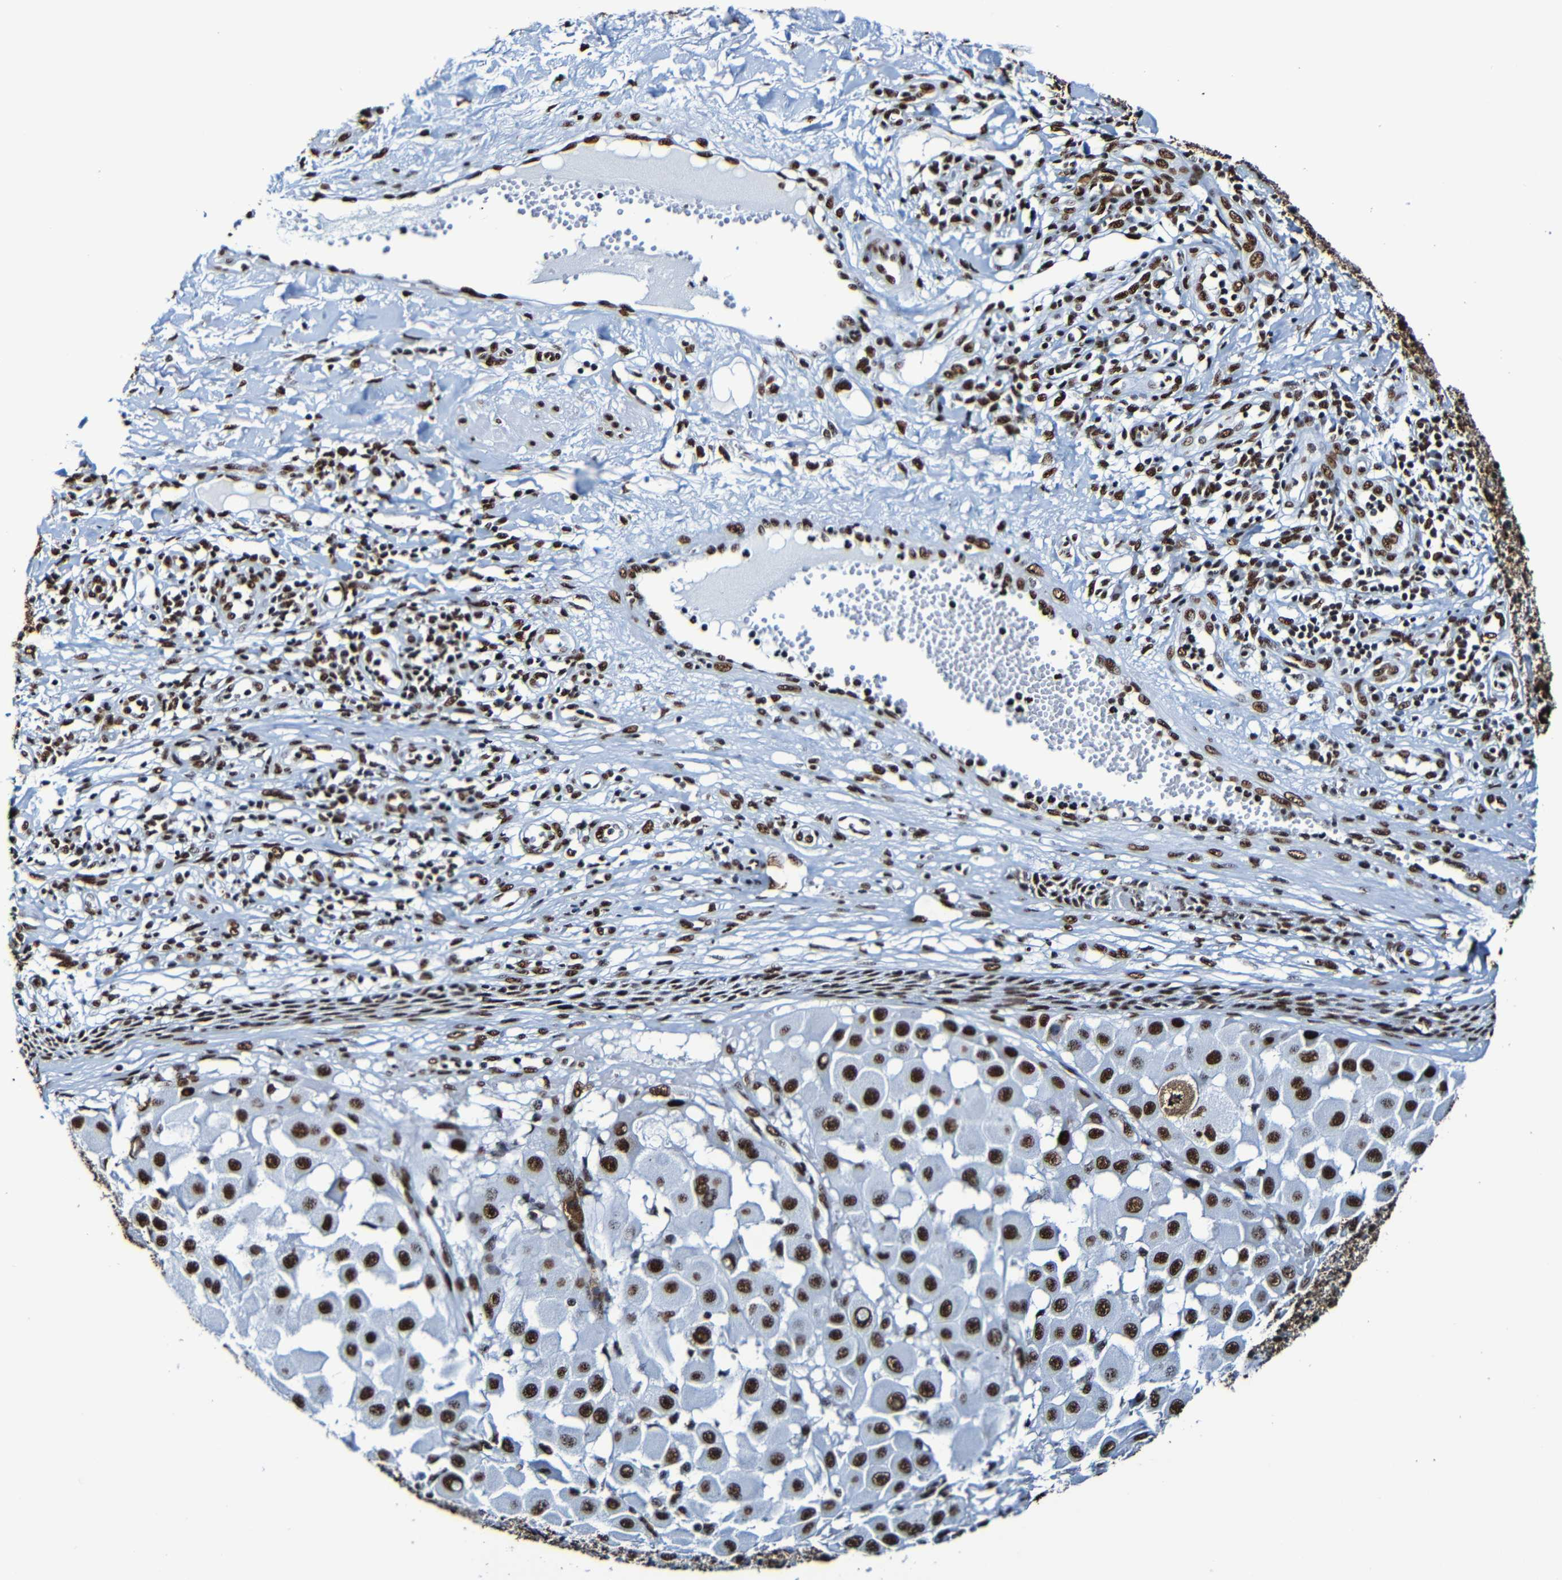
{"staining": {"intensity": "strong", "quantity": ">75%", "location": "nuclear"}, "tissue": "melanoma", "cell_type": "Tumor cells", "image_type": "cancer", "snomed": [{"axis": "morphology", "description": "Malignant melanoma, NOS"}, {"axis": "topography", "description": "Skin"}], "caption": "Malignant melanoma stained with DAB (3,3'-diaminobenzidine) immunohistochemistry shows high levels of strong nuclear staining in approximately >75% of tumor cells.", "gene": "SRSF3", "patient": {"sex": "female", "age": 81}}